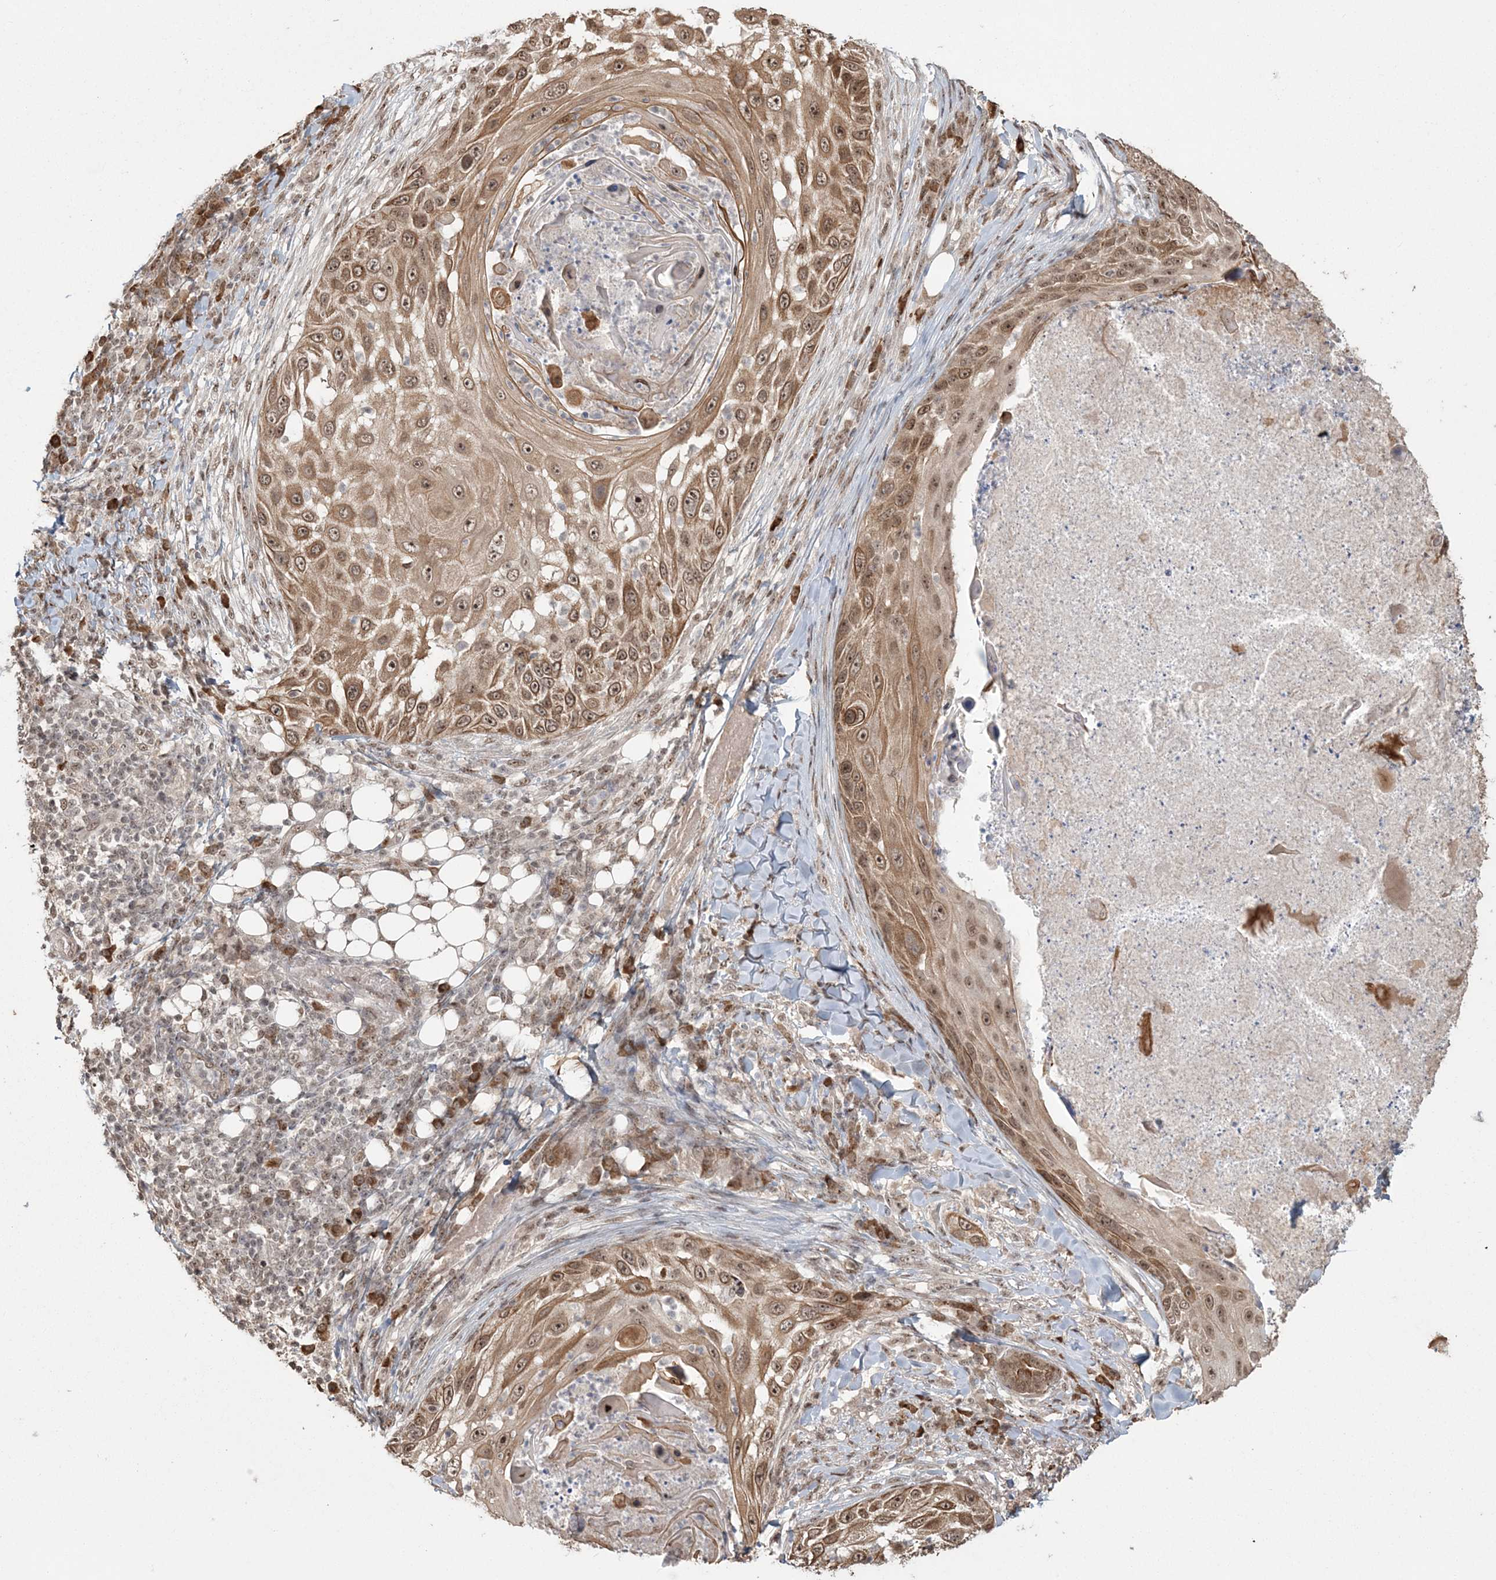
{"staining": {"intensity": "moderate", "quantity": ">75%", "location": "cytoplasmic/membranous,nuclear"}, "tissue": "skin cancer", "cell_type": "Tumor cells", "image_type": "cancer", "snomed": [{"axis": "morphology", "description": "Squamous cell carcinoma, NOS"}, {"axis": "topography", "description": "Skin"}], "caption": "Tumor cells exhibit moderate cytoplasmic/membranous and nuclear positivity in approximately >75% of cells in skin squamous cell carcinoma.", "gene": "EPB41L4A", "patient": {"sex": "female", "age": 44}}